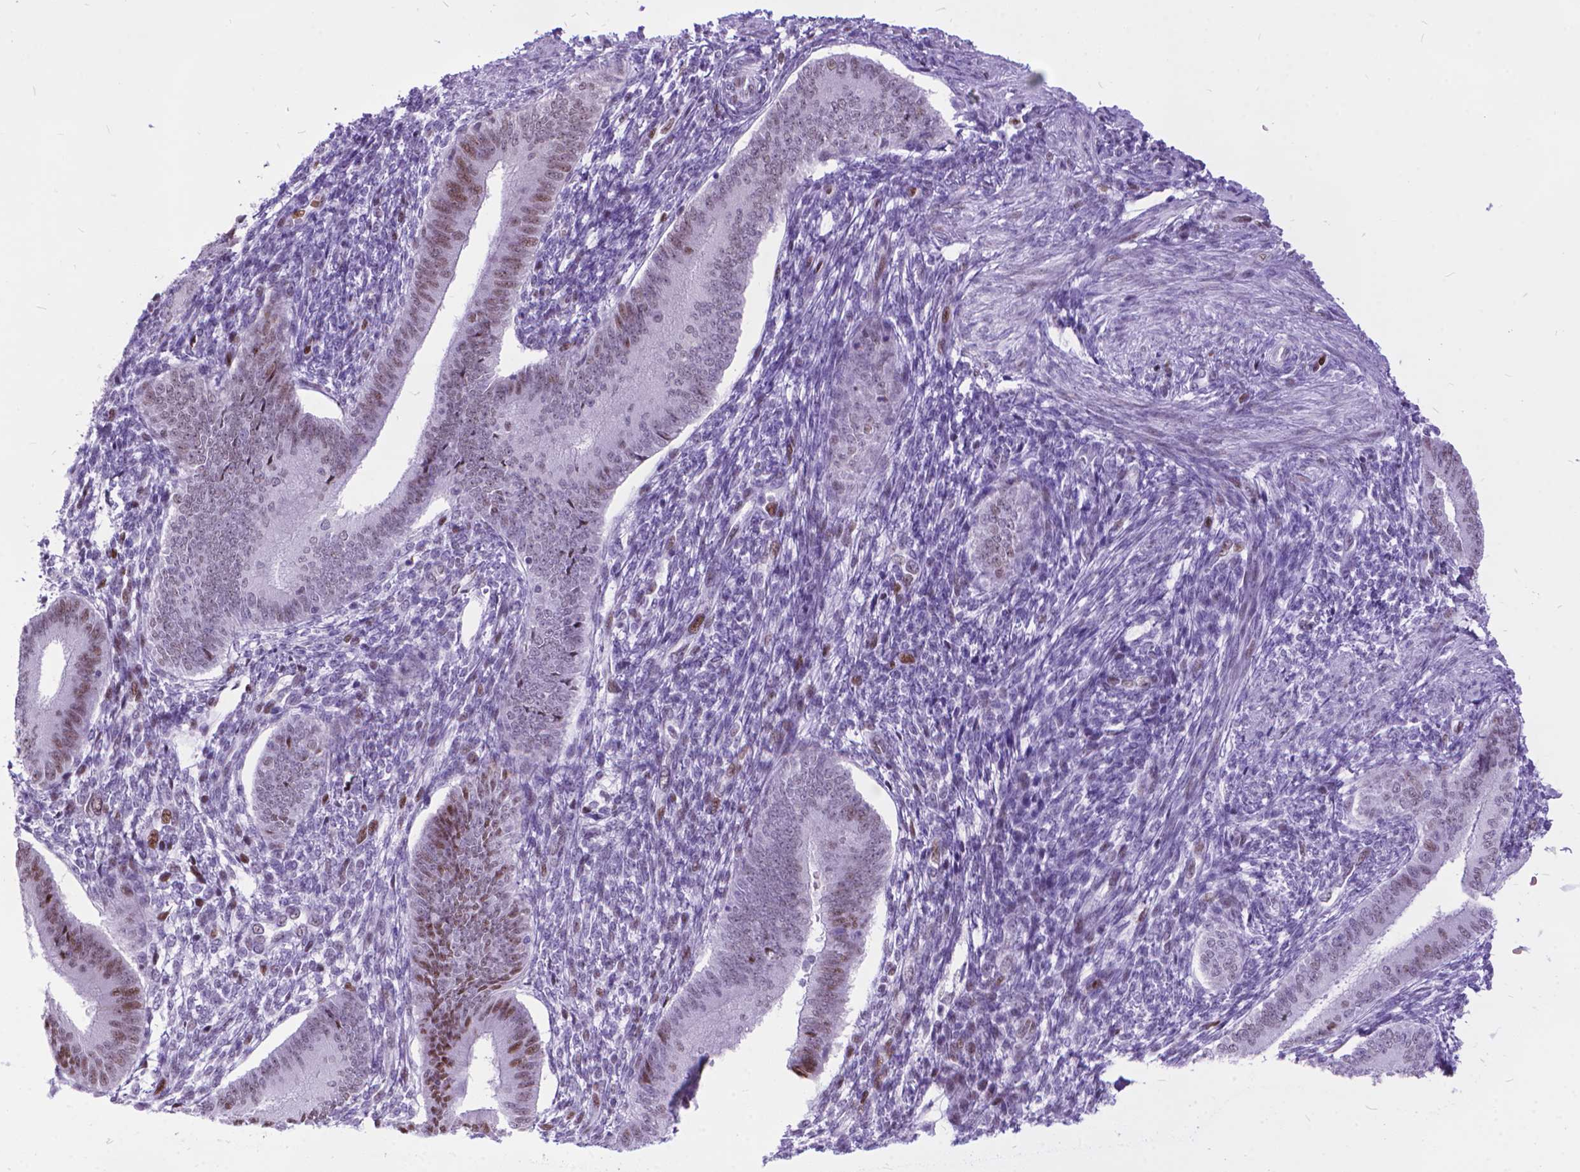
{"staining": {"intensity": "moderate", "quantity": "<25%", "location": "nuclear"}, "tissue": "endometrium", "cell_type": "Cells in endometrial stroma", "image_type": "normal", "snomed": [{"axis": "morphology", "description": "Normal tissue, NOS"}, {"axis": "topography", "description": "Endometrium"}], "caption": "Cells in endometrial stroma demonstrate low levels of moderate nuclear positivity in approximately <25% of cells in benign human endometrium. (DAB = brown stain, brightfield microscopy at high magnification).", "gene": "POLE4", "patient": {"sex": "female", "age": 39}}